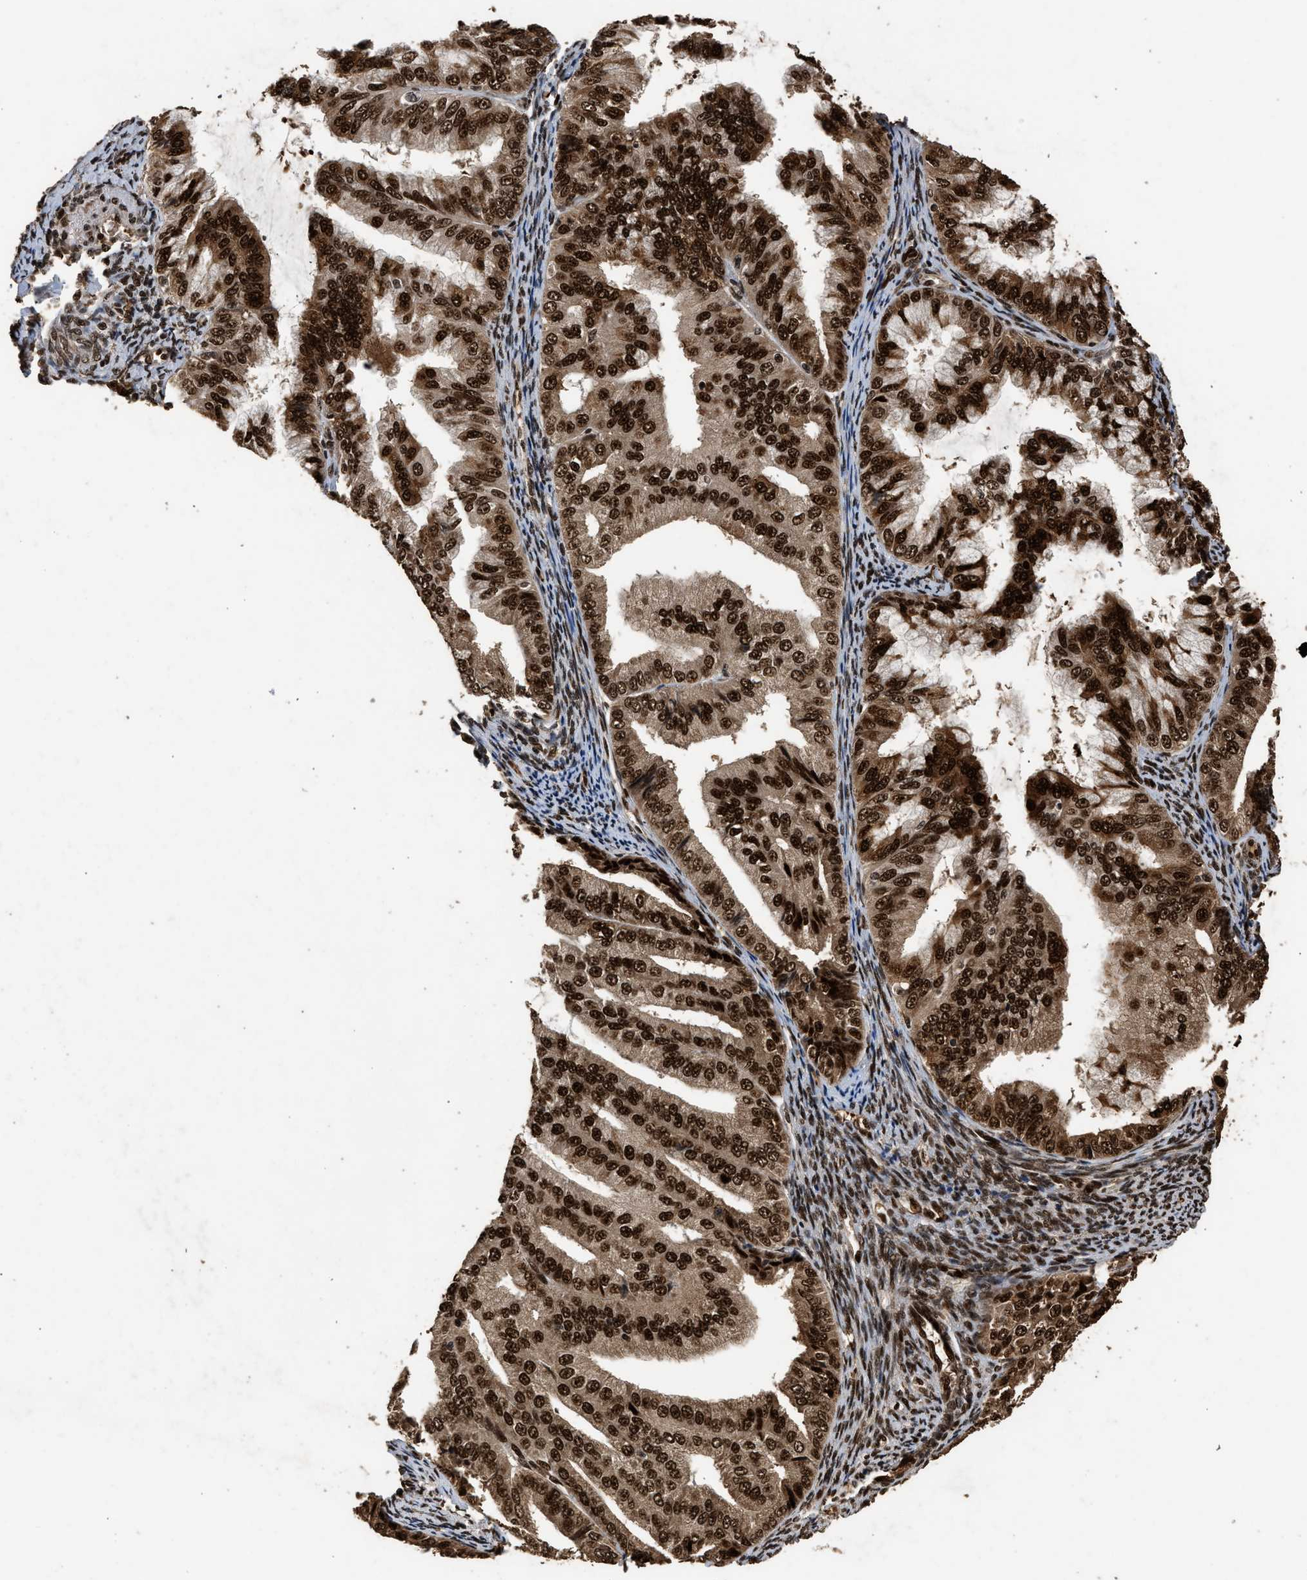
{"staining": {"intensity": "strong", "quantity": ">75%", "location": "cytoplasmic/membranous,nuclear"}, "tissue": "endometrial cancer", "cell_type": "Tumor cells", "image_type": "cancer", "snomed": [{"axis": "morphology", "description": "Adenocarcinoma, NOS"}, {"axis": "topography", "description": "Endometrium"}], "caption": "DAB (3,3'-diaminobenzidine) immunohistochemical staining of human adenocarcinoma (endometrial) displays strong cytoplasmic/membranous and nuclear protein positivity in about >75% of tumor cells. (DAB IHC with brightfield microscopy, high magnification).", "gene": "PPP4R3B", "patient": {"sex": "female", "age": 63}}